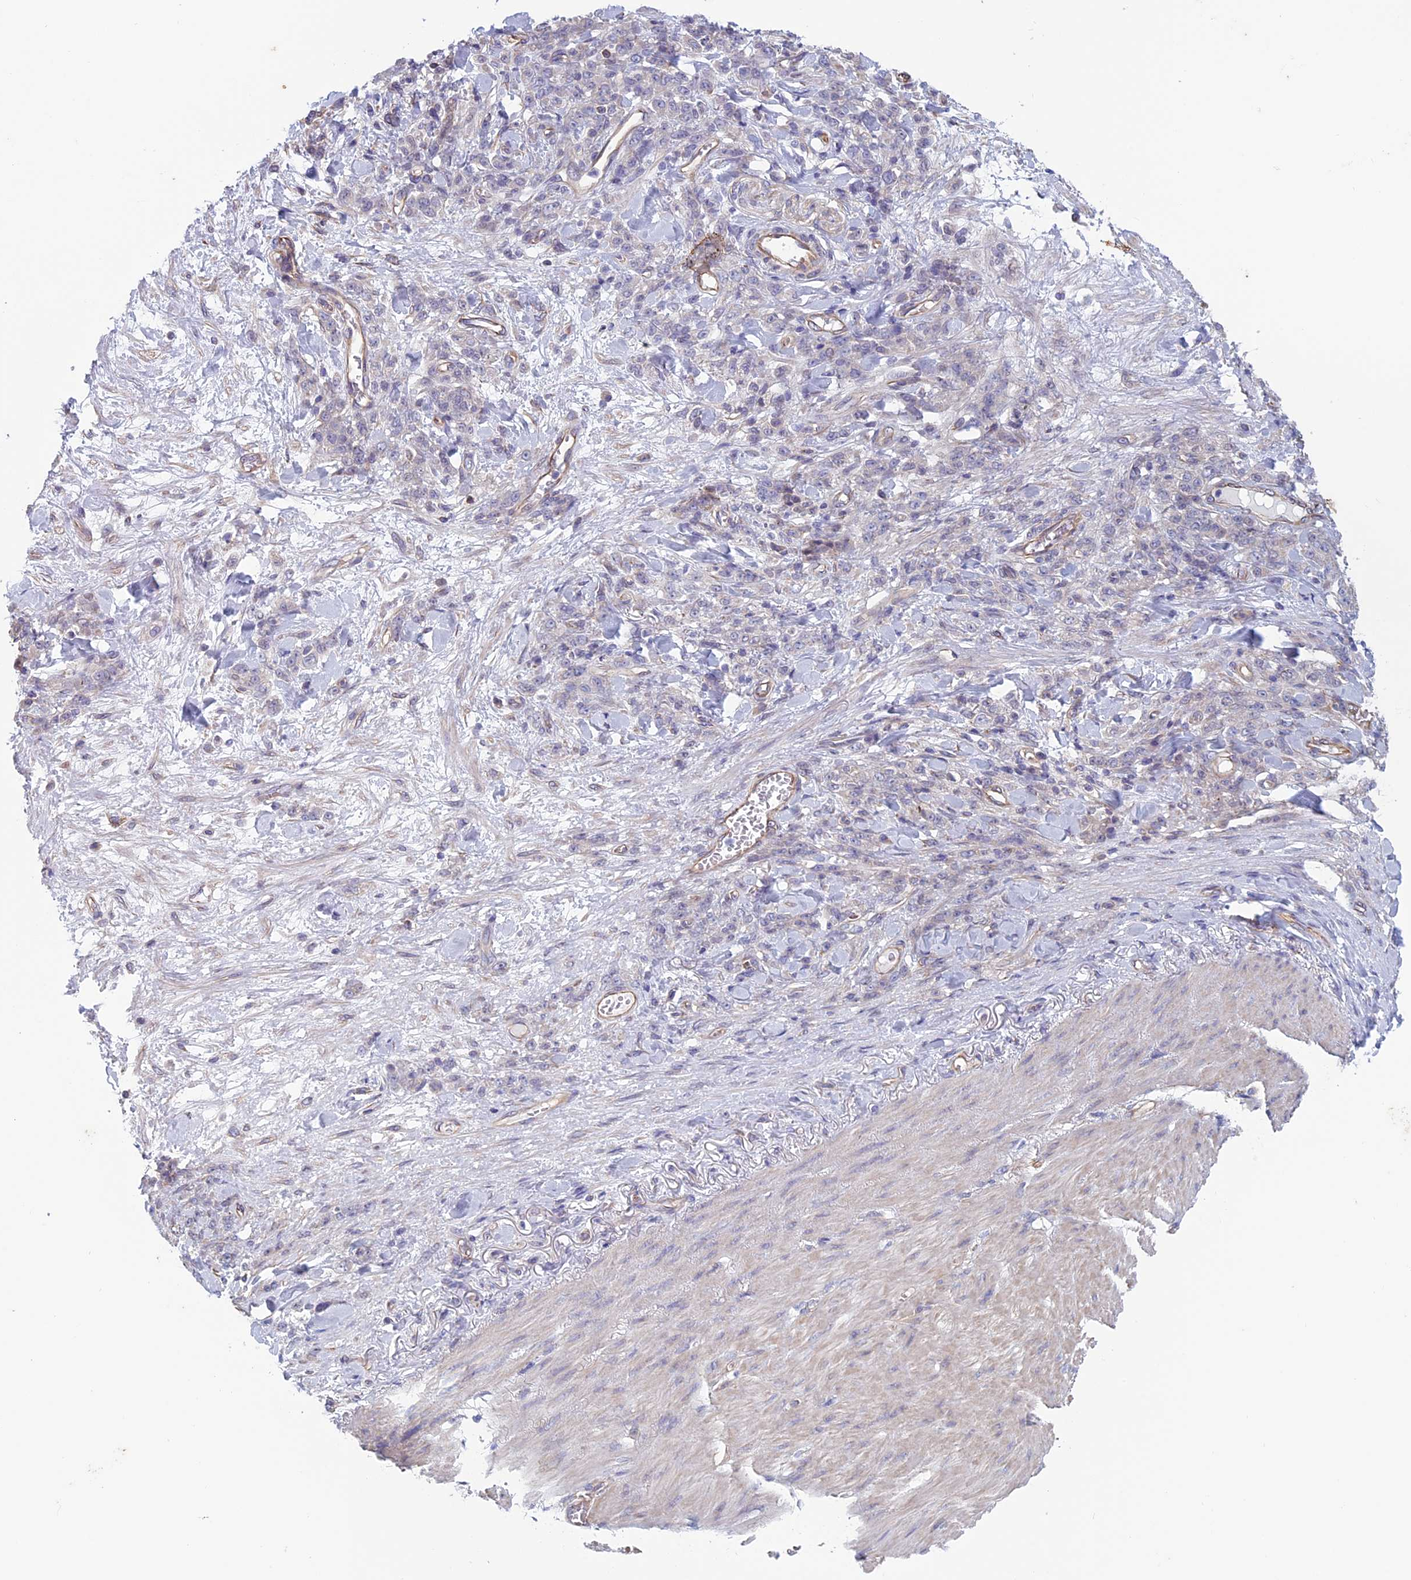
{"staining": {"intensity": "negative", "quantity": "none", "location": "none"}, "tissue": "stomach cancer", "cell_type": "Tumor cells", "image_type": "cancer", "snomed": [{"axis": "morphology", "description": "Normal tissue, NOS"}, {"axis": "morphology", "description": "Adenocarcinoma, NOS"}, {"axis": "topography", "description": "Stomach"}], "caption": "Adenocarcinoma (stomach) was stained to show a protein in brown. There is no significant staining in tumor cells. The staining is performed using DAB (3,3'-diaminobenzidine) brown chromogen with nuclei counter-stained in using hematoxylin.", "gene": "BCL2L10", "patient": {"sex": "male", "age": 82}}